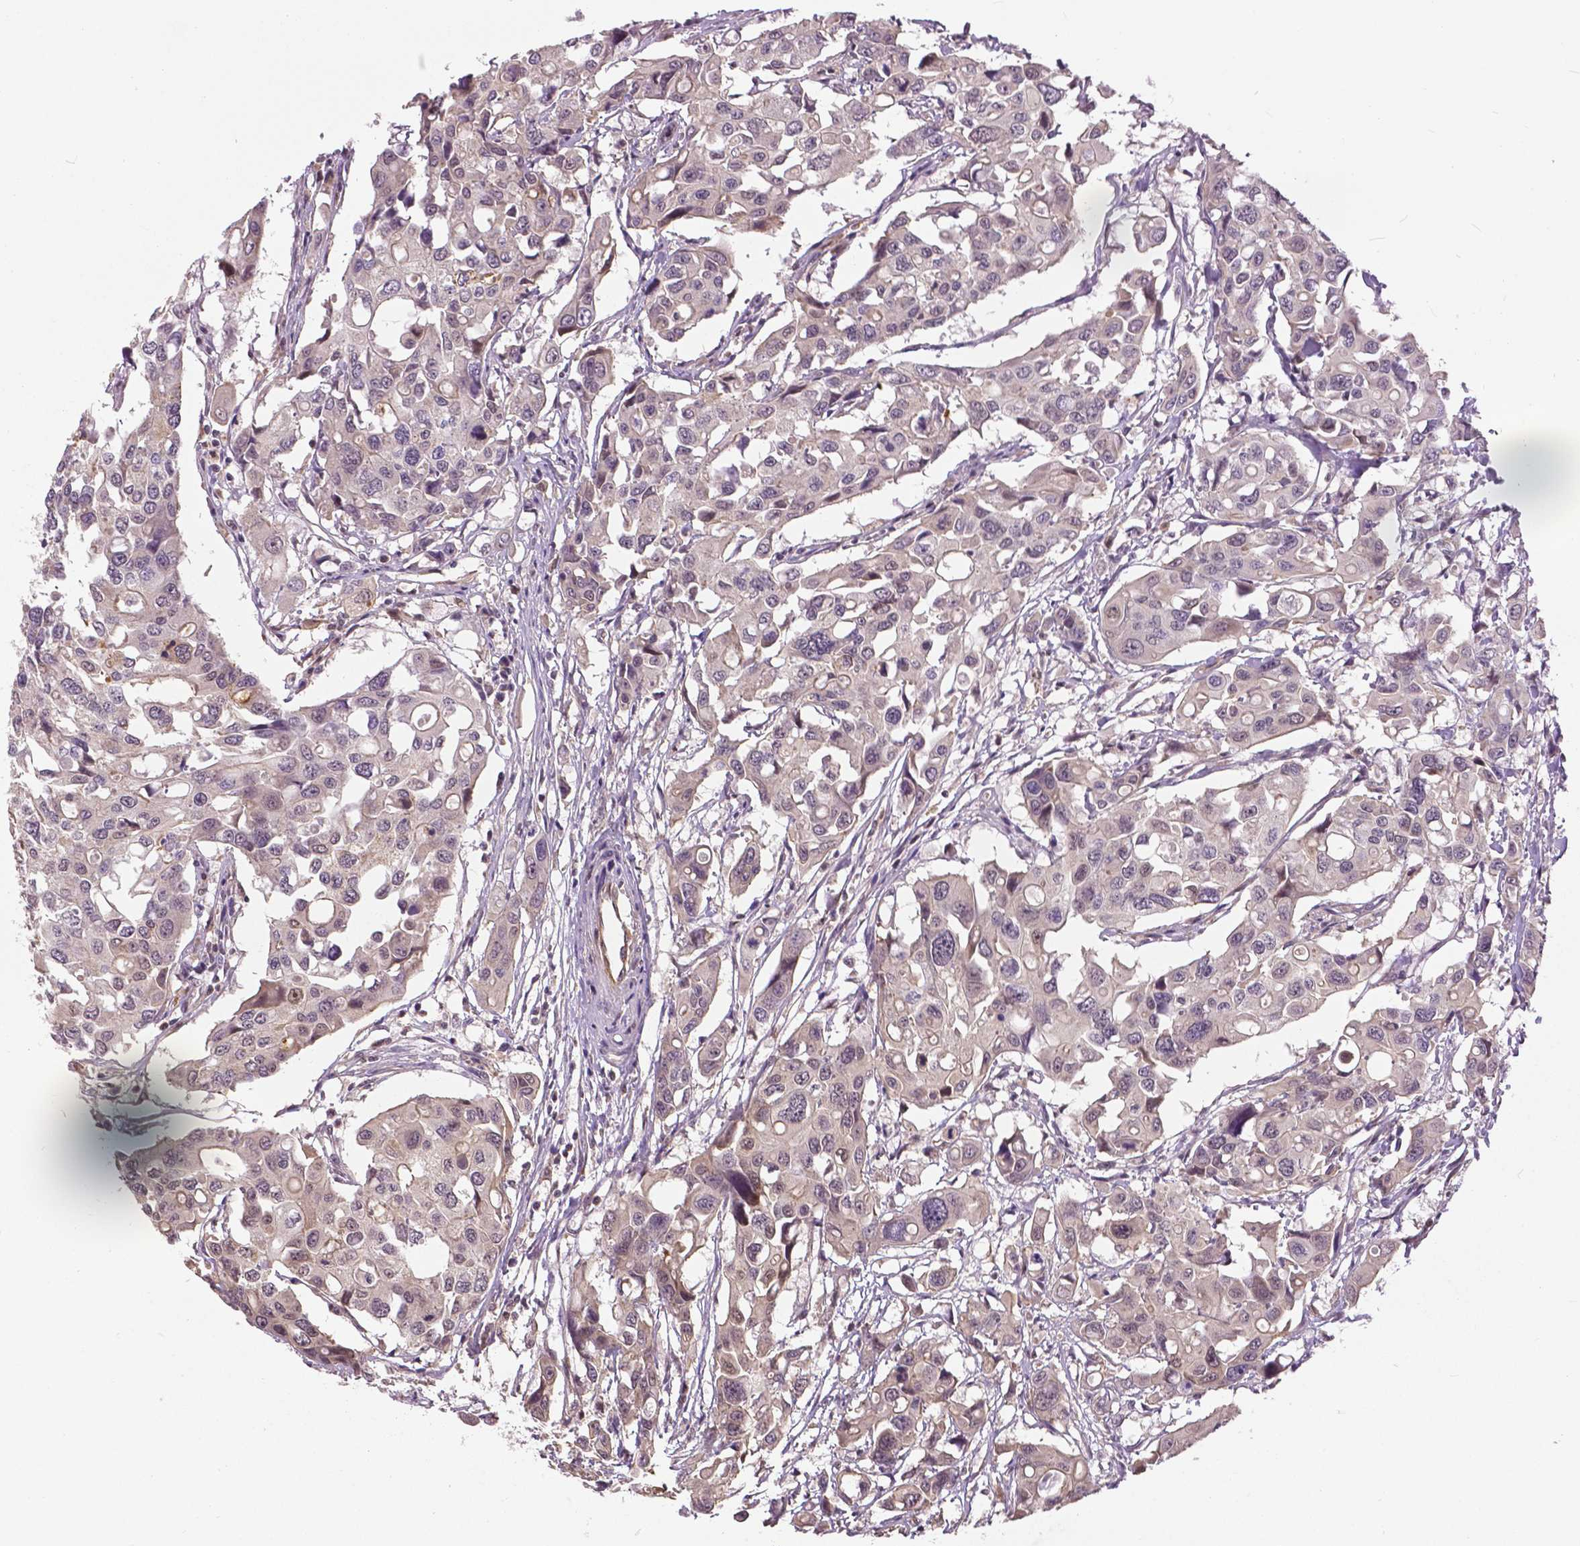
{"staining": {"intensity": "negative", "quantity": "none", "location": "none"}, "tissue": "colorectal cancer", "cell_type": "Tumor cells", "image_type": "cancer", "snomed": [{"axis": "morphology", "description": "Adenocarcinoma, NOS"}, {"axis": "topography", "description": "Colon"}], "caption": "There is no significant staining in tumor cells of colorectal cancer (adenocarcinoma).", "gene": "ANXA13", "patient": {"sex": "male", "age": 77}}